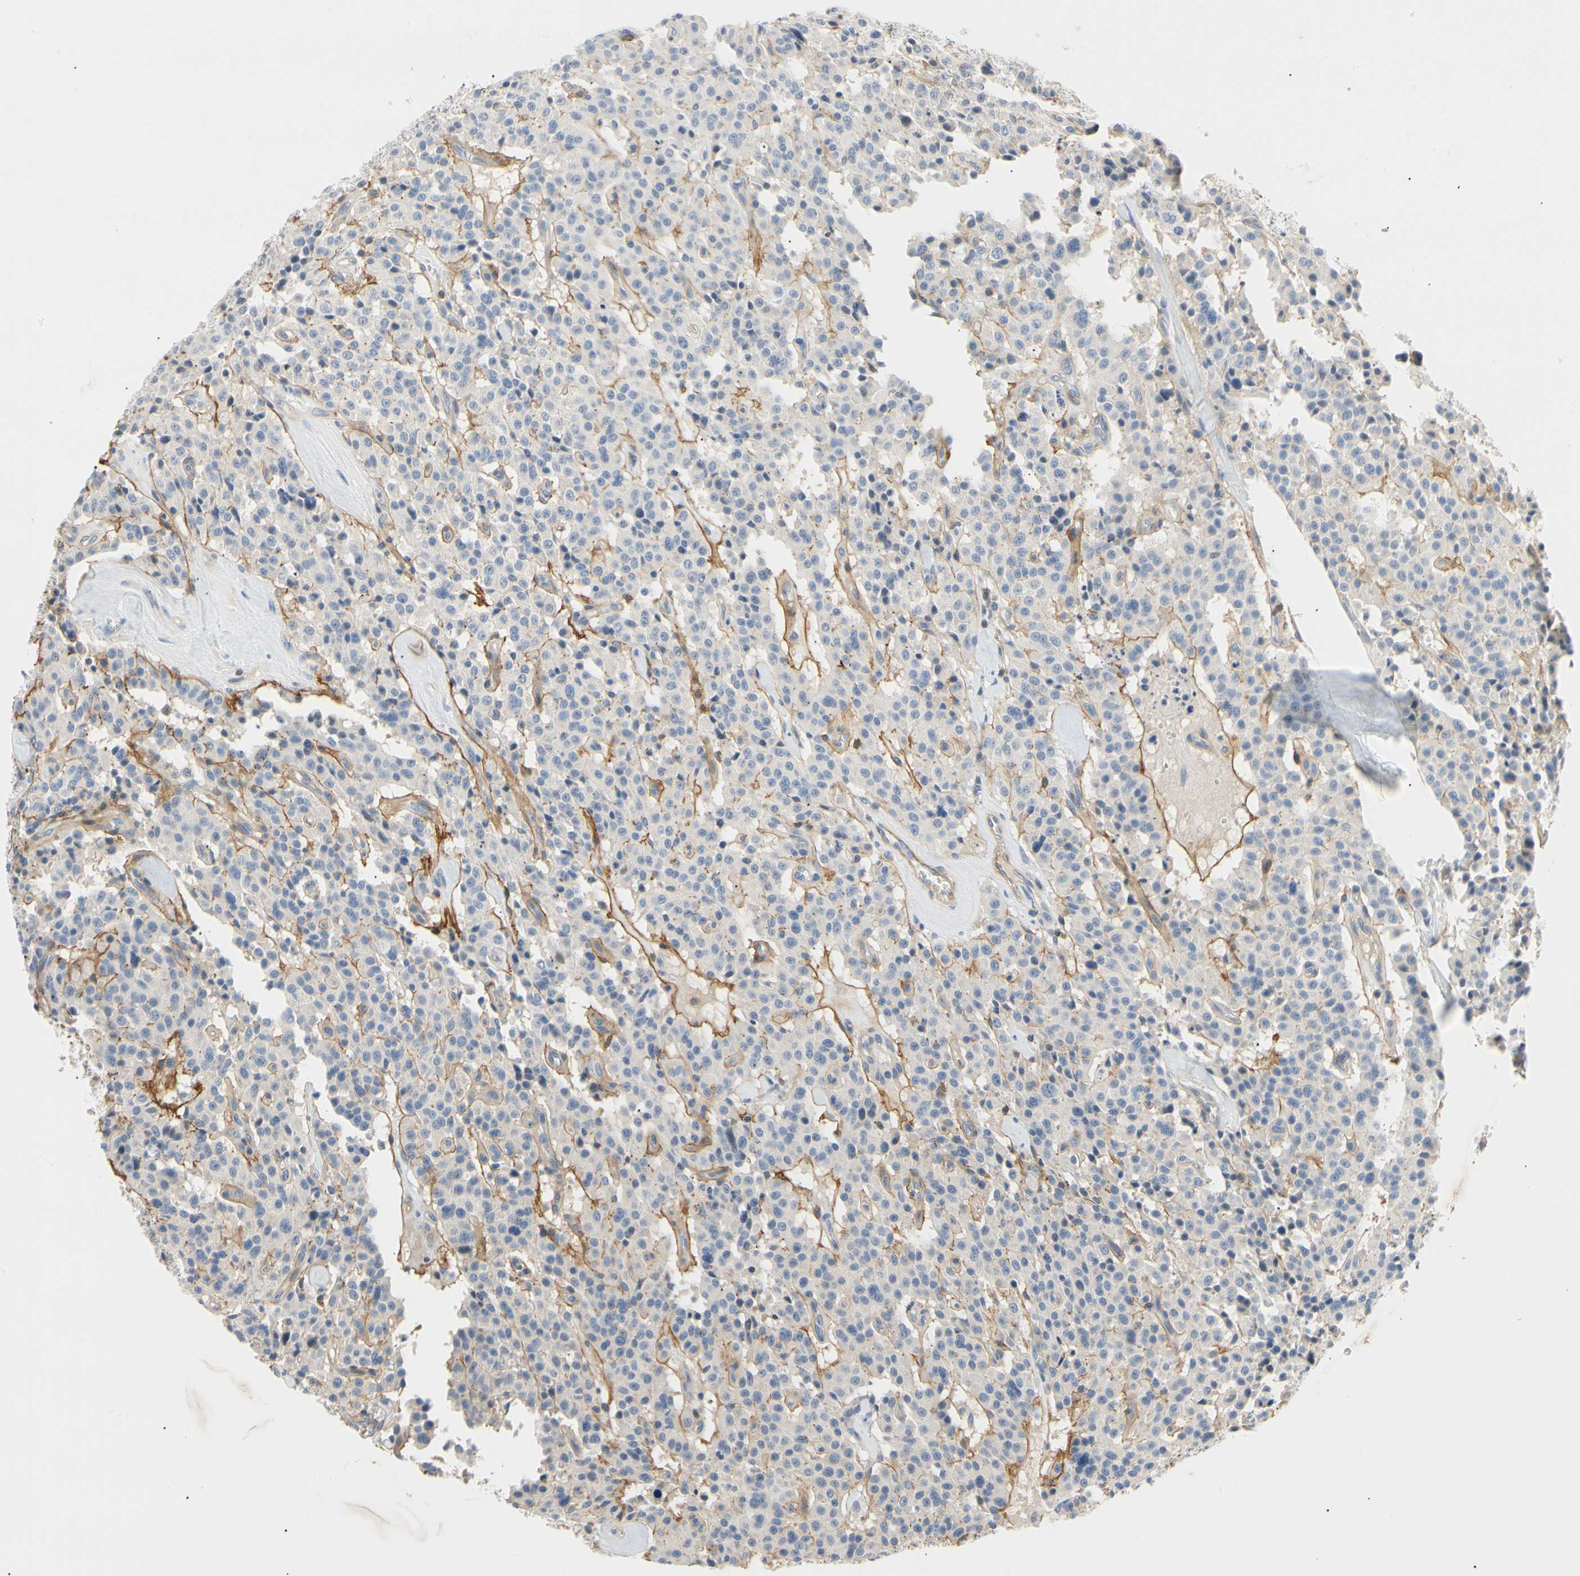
{"staining": {"intensity": "moderate", "quantity": "<25%", "location": "cytoplasmic/membranous"}, "tissue": "carcinoid", "cell_type": "Tumor cells", "image_type": "cancer", "snomed": [{"axis": "morphology", "description": "Carcinoid, malignant, NOS"}, {"axis": "topography", "description": "Lung"}], "caption": "Approximately <25% of tumor cells in human carcinoid (malignant) demonstrate moderate cytoplasmic/membranous protein positivity as visualized by brown immunohistochemical staining.", "gene": "TNFRSF18", "patient": {"sex": "male", "age": 30}}